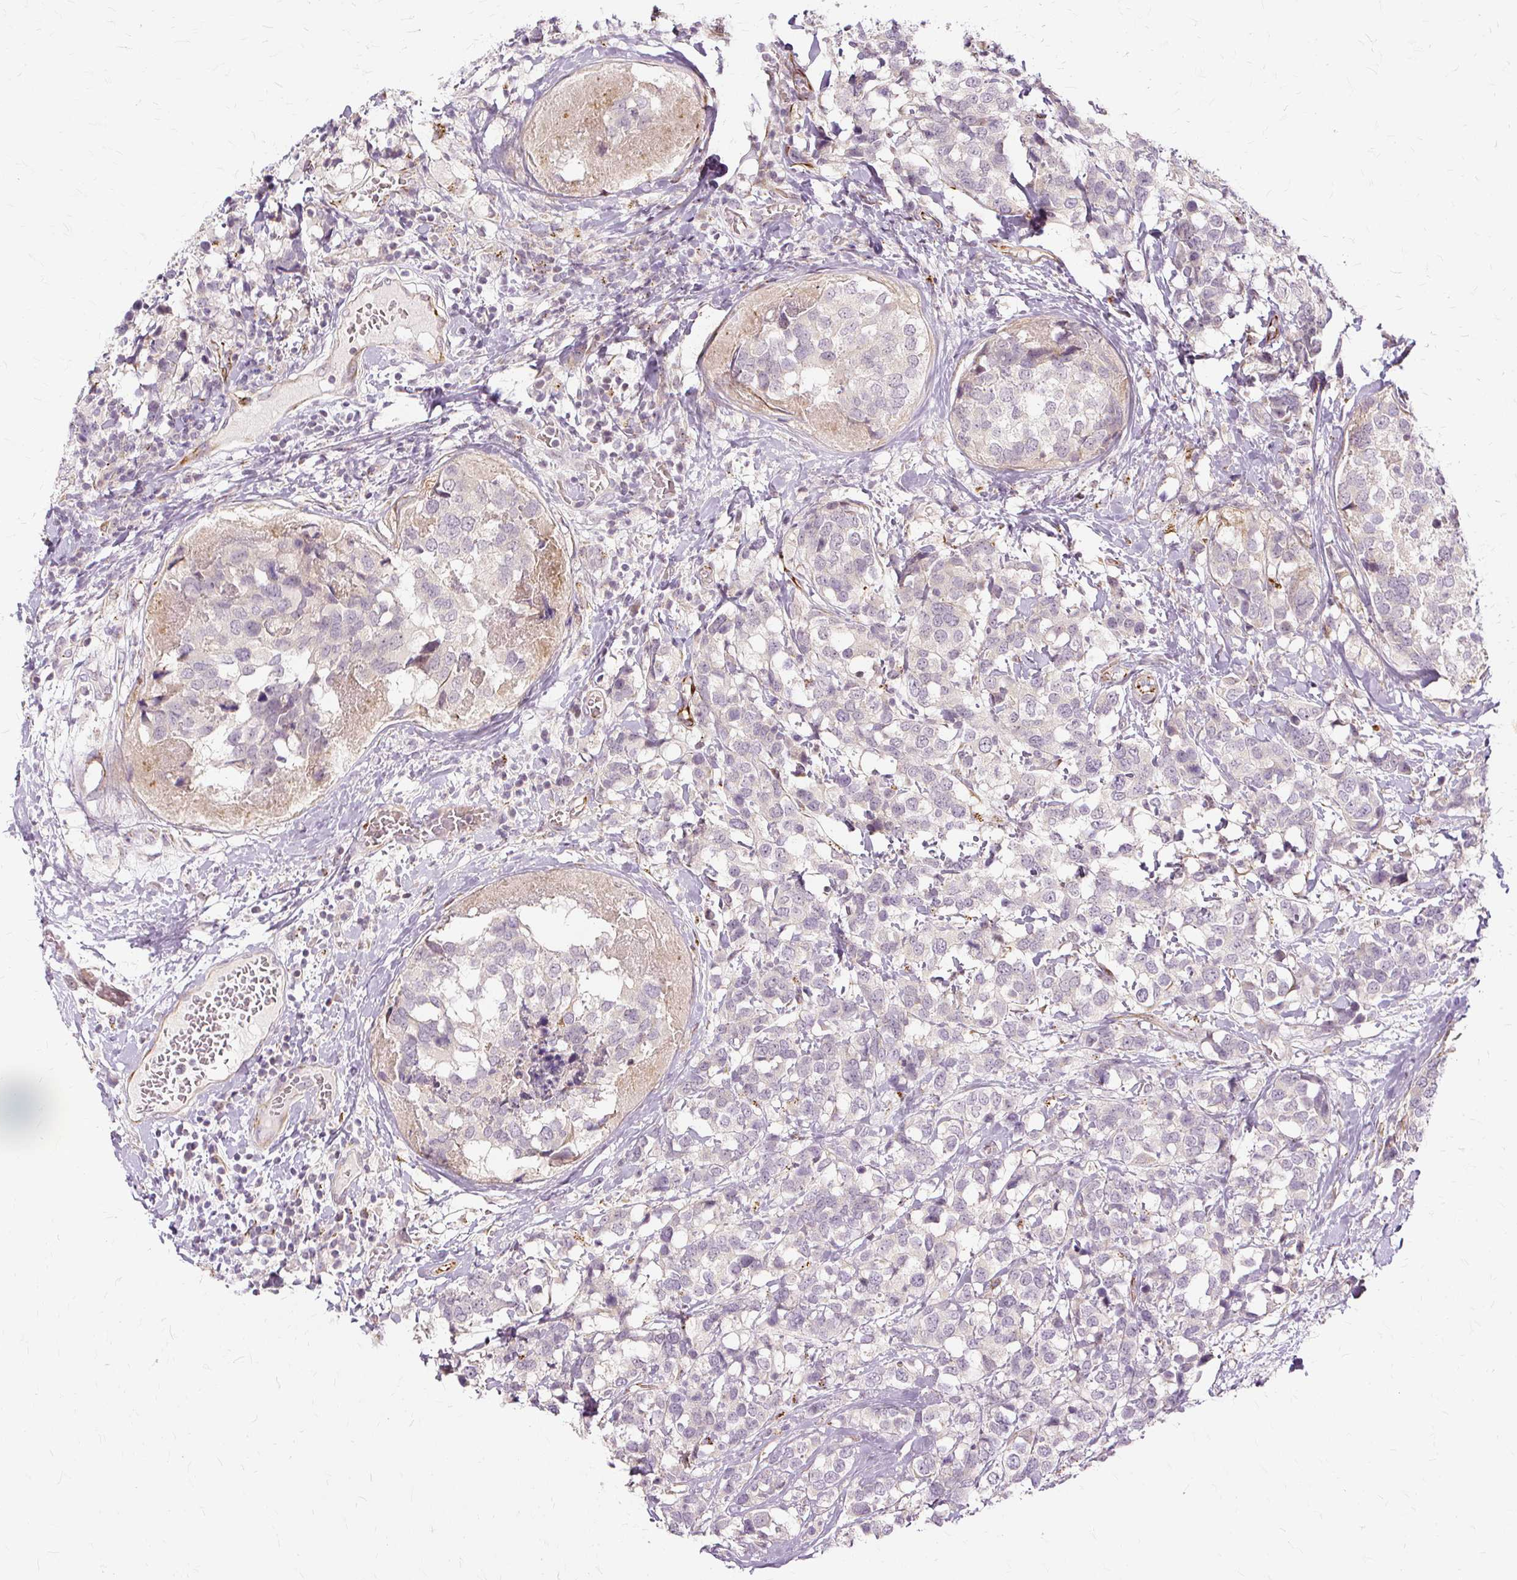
{"staining": {"intensity": "negative", "quantity": "none", "location": "none"}, "tissue": "breast cancer", "cell_type": "Tumor cells", "image_type": "cancer", "snomed": [{"axis": "morphology", "description": "Lobular carcinoma"}, {"axis": "topography", "description": "Breast"}], "caption": "DAB (3,3'-diaminobenzidine) immunohistochemical staining of lobular carcinoma (breast) reveals no significant expression in tumor cells.", "gene": "MMACHC", "patient": {"sex": "female", "age": 59}}